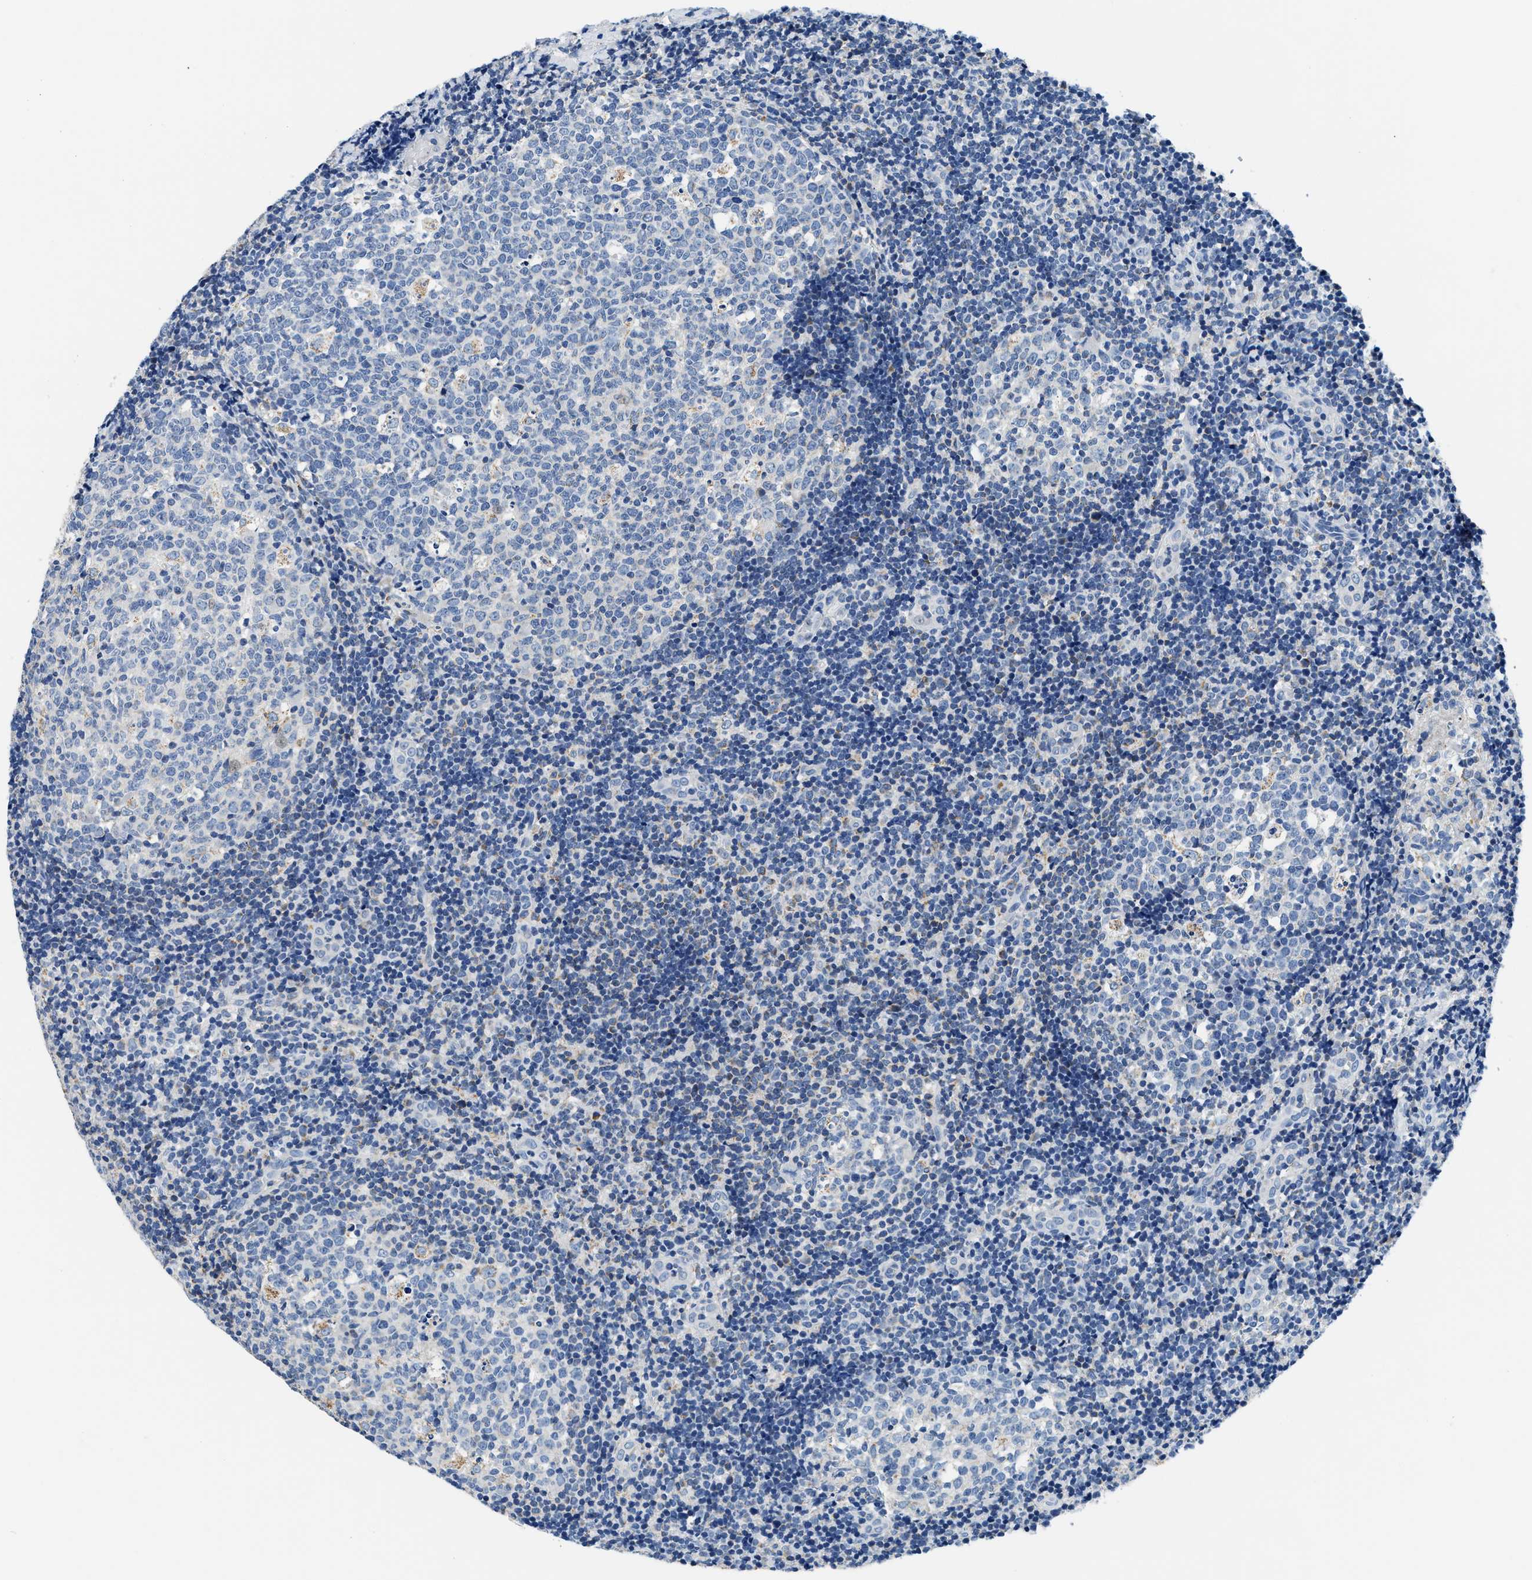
{"staining": {"intensity": "negative", "quantity": "none", "location": "none"}, "tissue": "tonsil", "cell_type": "Germinal center cells", "image_type": "normal", "snomed": [{"axis": "morphology", "description": "Normal tissue, NOS"}, {"axis": "topography", "description": "Tonsil"}], "caption": "IHC micrograph of benign tonsil stained for a protein (brown), which reveals no expression in germinal center cells.", "gene": "PCK2", "patient": {"sex": "female", "age": 19}}